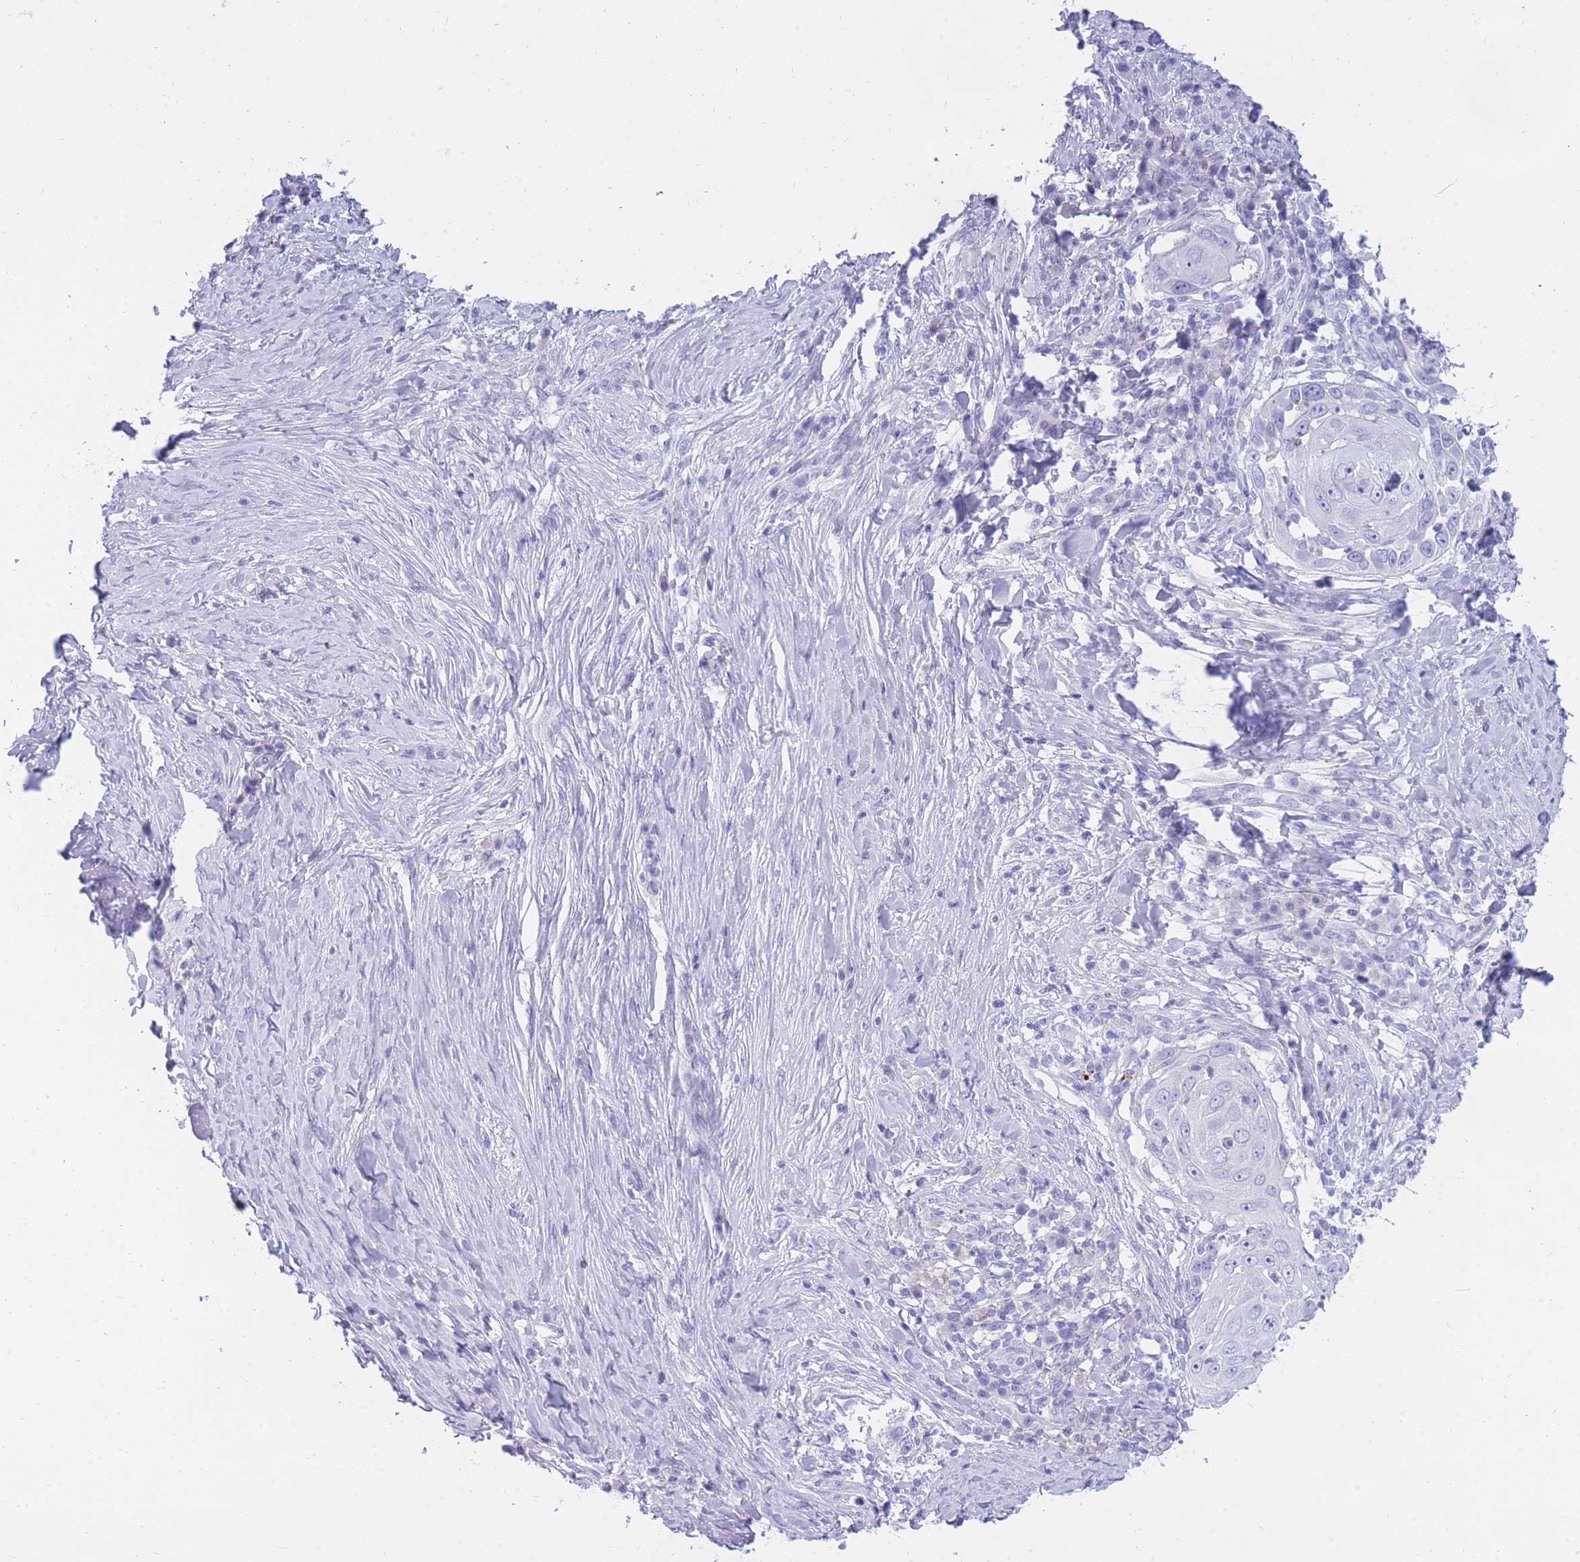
{"staining": {"intensity": "negative", "quantity": "none", "location": "none"}, "tissue": "skin cancer", "cell_type": "Tumor cells", "image_type": "cancer", "snomed": [{"axis": "morphology", "description": "Squamous cell carcinoma, NOS"}, {"axis": "topography", "description": "Skin"}], "caption": "DAB (3,3'-diaminobenzidine) immunohistochemical staining of skin cancer (squamous cell carcinoma) reveals no significant expression in tumor cells.", "gene": "NKX1-2", "patient": {"sex": "female", "age": 44}}